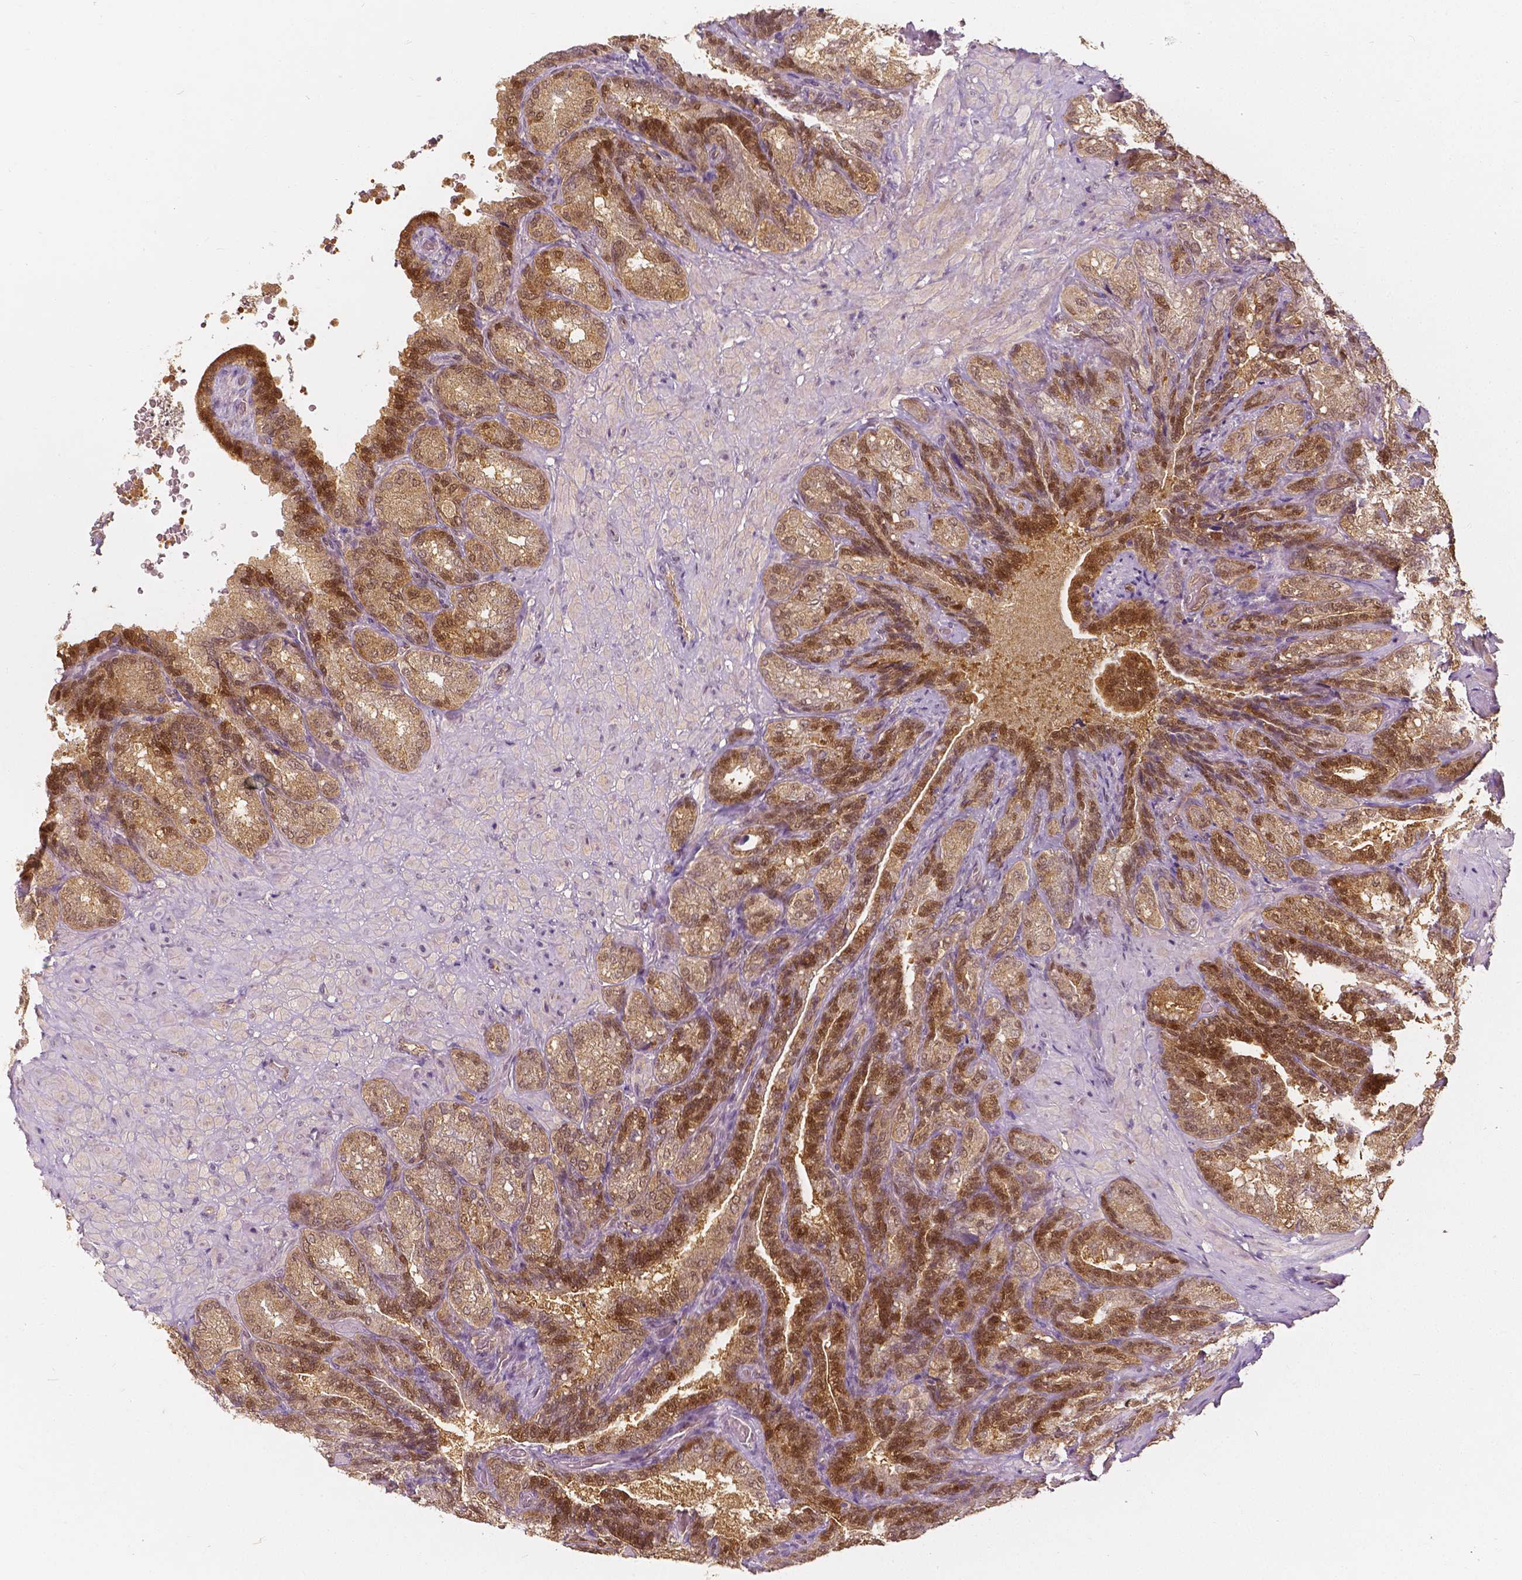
{"staining": {"intensity": "moderate", "quantity": ">75%", "location": "cytoplasmic/membranous,nuclear"}, "tissue": "seminal vesicle", "cell_type": "Glandular cells", "image_type": "normal", "snomed": [{"axis": "morphology", "description": "Normal tissue, NOS"}, {"axis": "topography", "description": "Seminal veicle"}], "caption": "This histopathology image shows IHC staining of unremarkable human seminal vesicle, with medium moderate cytoplasmic/membranous,nuclear positivity in approximately >75% of glandular cells.", "gene": "NAPRT", "patient": {"sex": "male", "age": 68}}